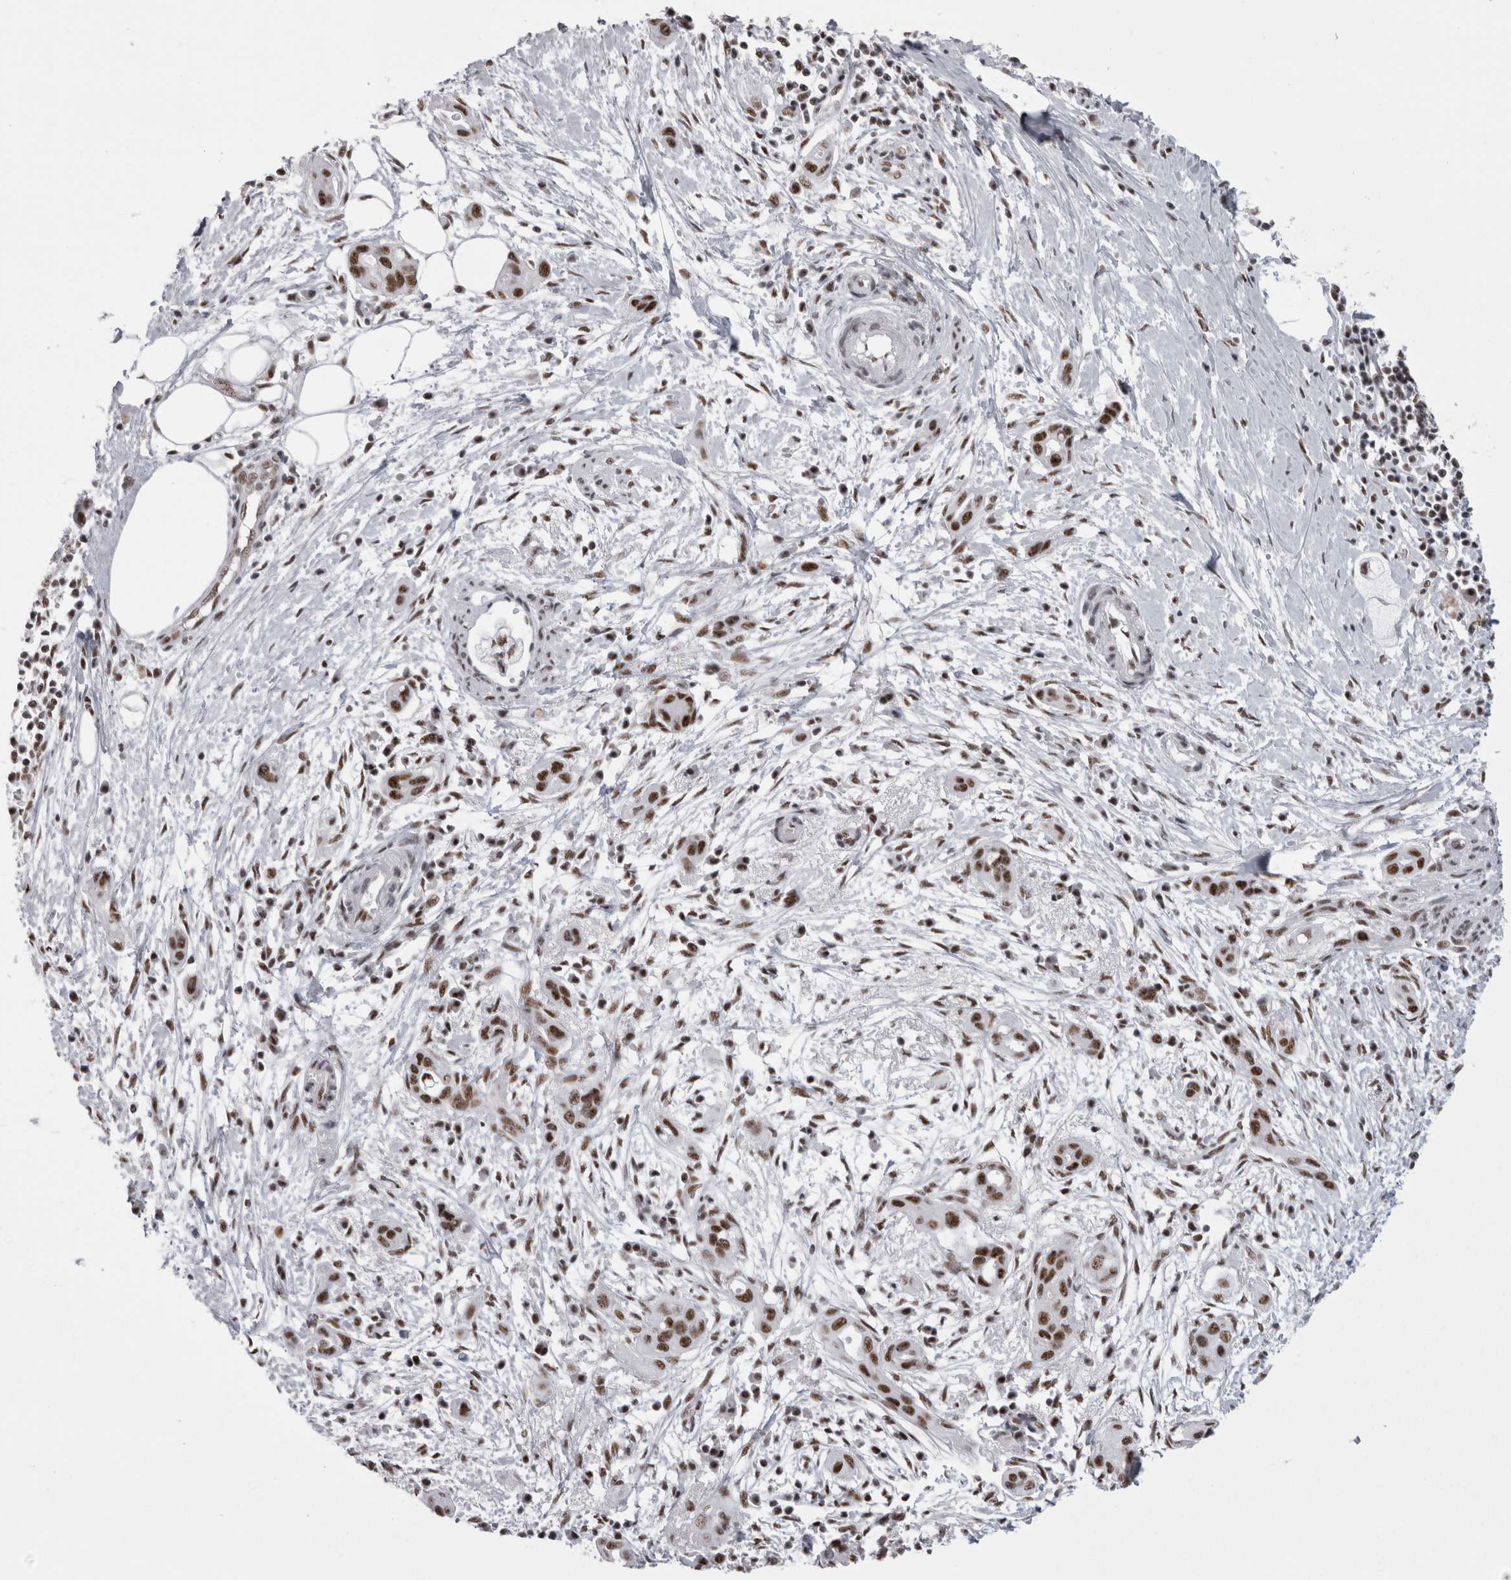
{"staining": {"intensity": "moderate", "quantity": ">75%", "location": "nuclear"}, "tissue": "pancreatic cancer", "cell_type": "Tumor cells", "image_type": "cancer", "snomed": [{"axis": "morphology", "description": "Adenocarcinoma, NOS"}, {"axis": "topography", "description": "Pancreas"}], "caption": "Pancreatic cancer stained with immunohistochemistry (IHC) reveals moderate nuclear positivity in approximately >75% of tumor cells.", "gene": "SNRNP40", "patient": {"sex": "male", "age": 59}}